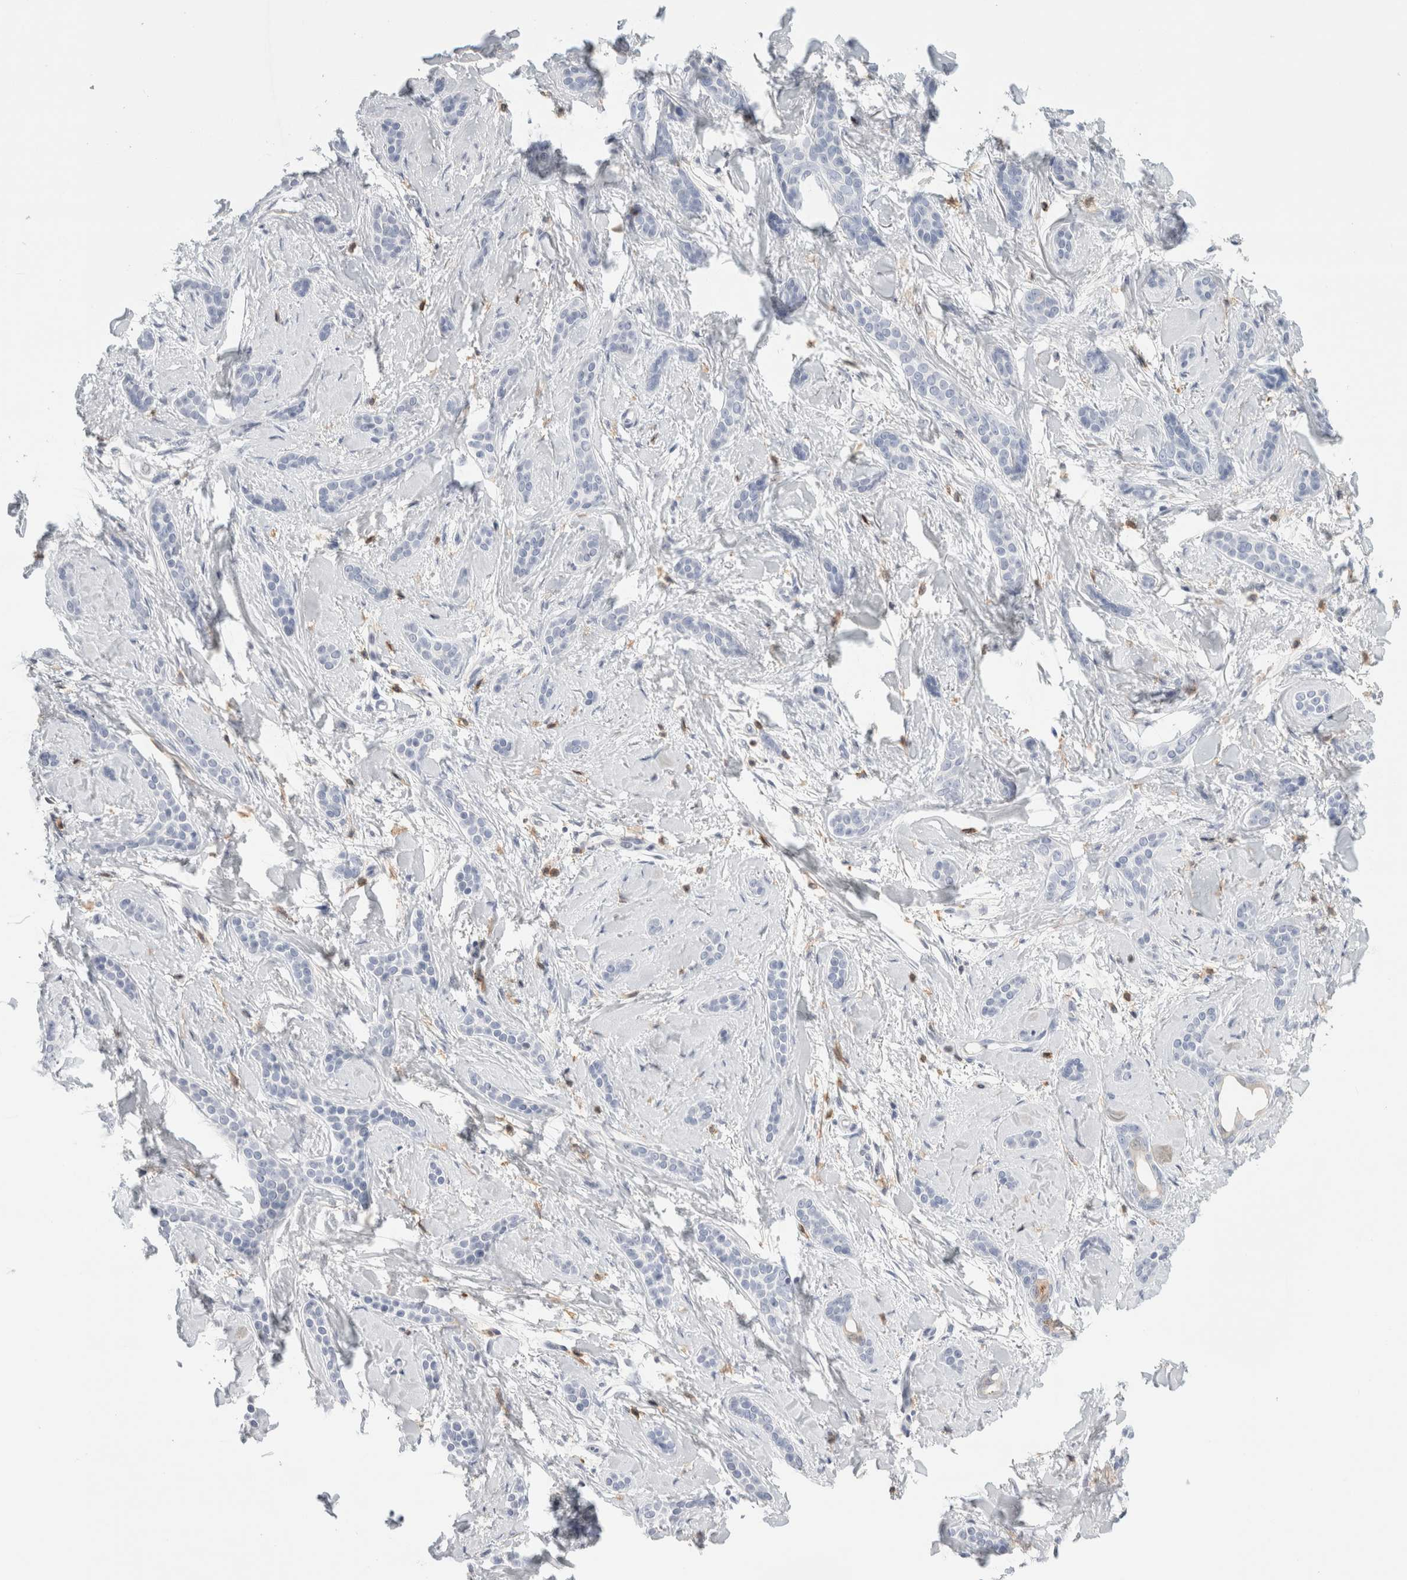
{"staining": {"intensity": "negative", "quantity": "none", "location": "none"}, "tissue": "skin cancer", "cell_type": "Tumor cells", "image_type": "cancer", "snomed": [{"axis": "morphology", "description": "Basal cell carcinoma"}, {"axis": "morphology", "description": "Adnexal tumor, benign"}, {"axis": "topography", "description": "Skin"}], "caption": "The image displays no significant positivity in tumor cells of basal cell carcinoma (skin).", "gene": "P2RY2", "patient": {"sex": "female", "age": 42}}